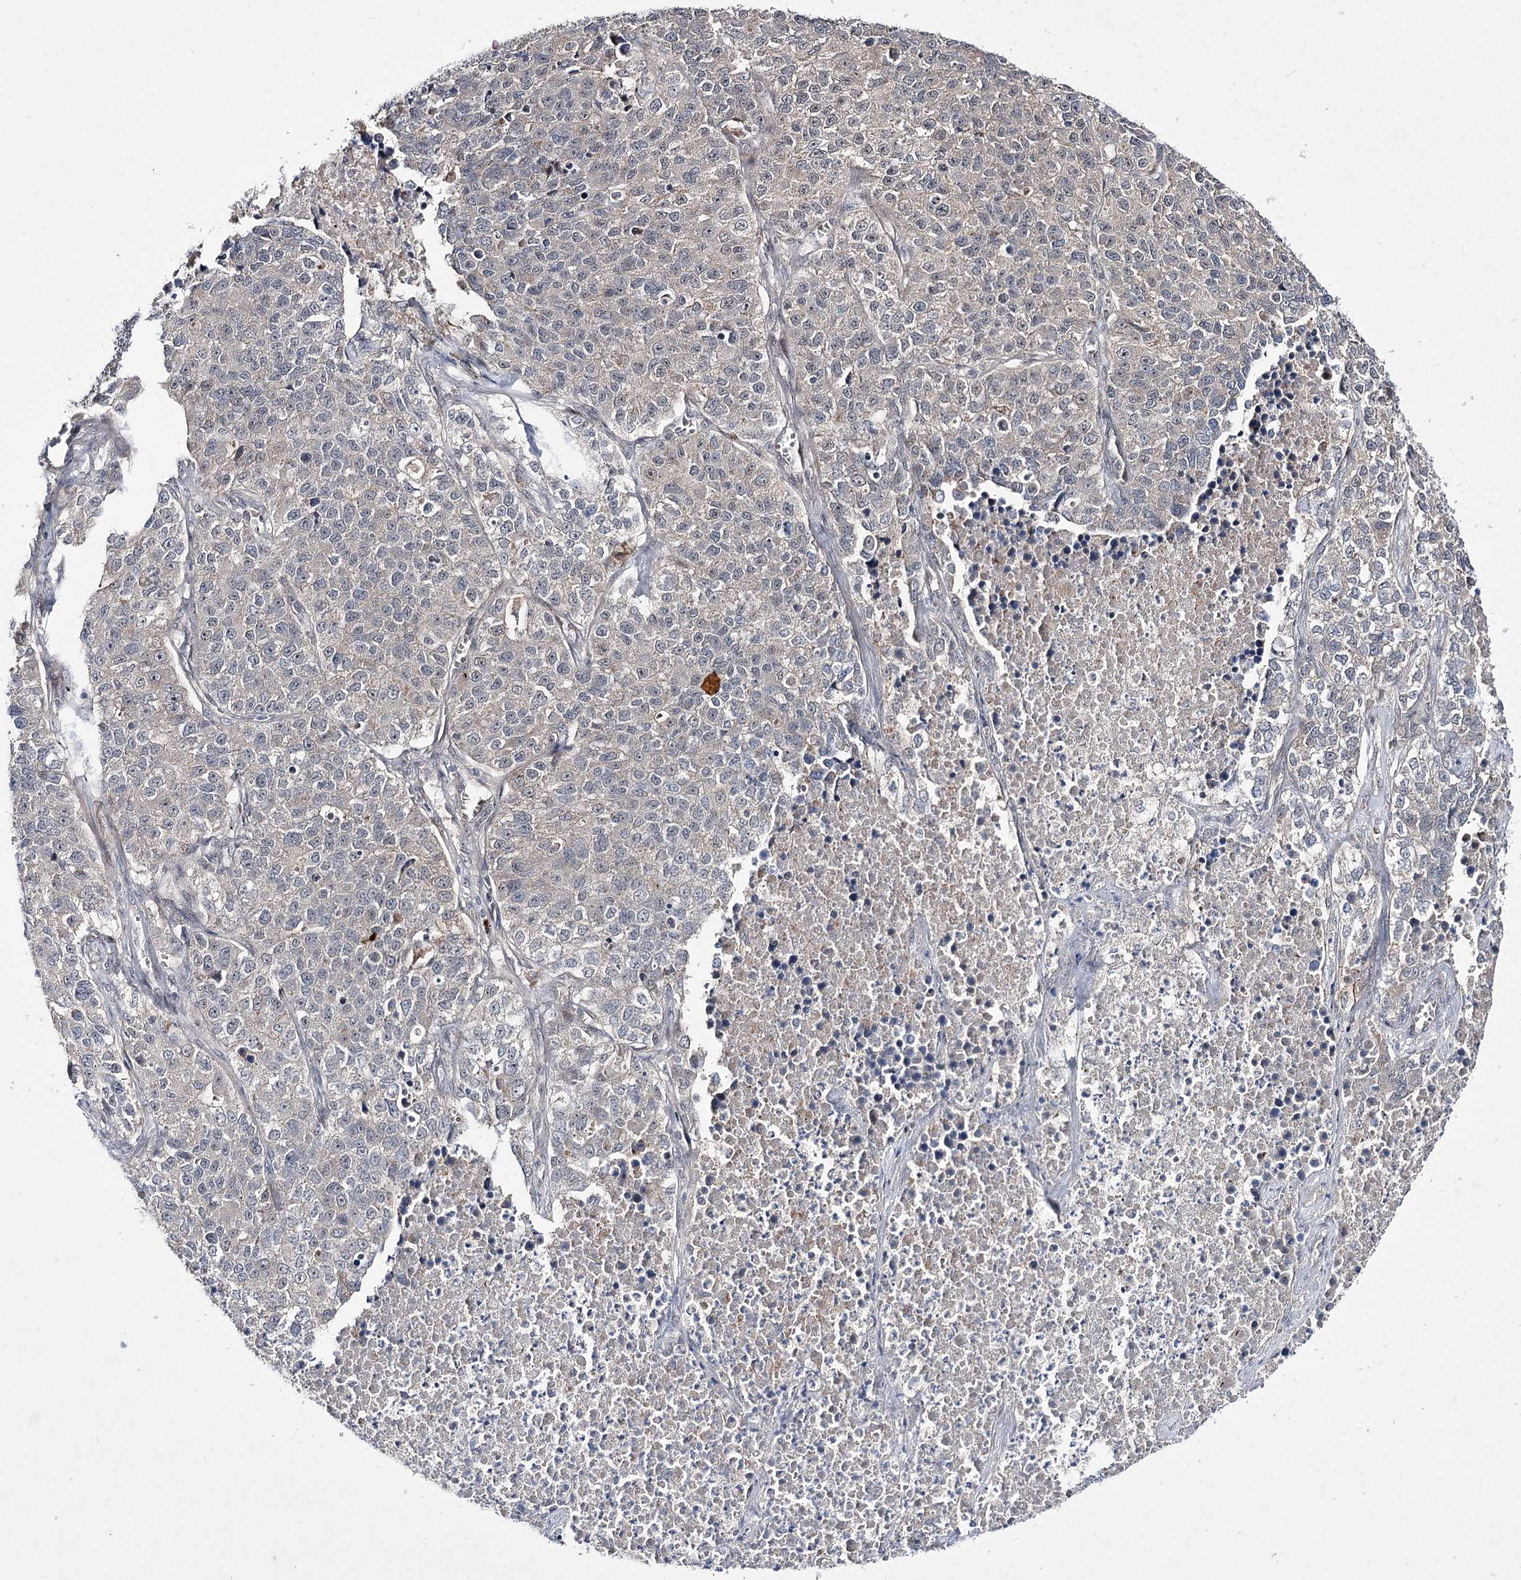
{"staining": {"intensity": "negative", "quantity": "none", "location": "none"}, "tissue": "lung cancer", "cell_type": "Tumor cells", "image_type": "cancer", "snomed": [{"axis": "morphology", "description": "Adenocarcinoma, NOS"}, {"axis": "topography", "description": "Lung"}], "caption": "Lung cancer was stained to show a protein in brown. There is no significant positivity in tumor cells.", "gene": "HOXC11", "patient": {"sex": "male", "age": 49}}